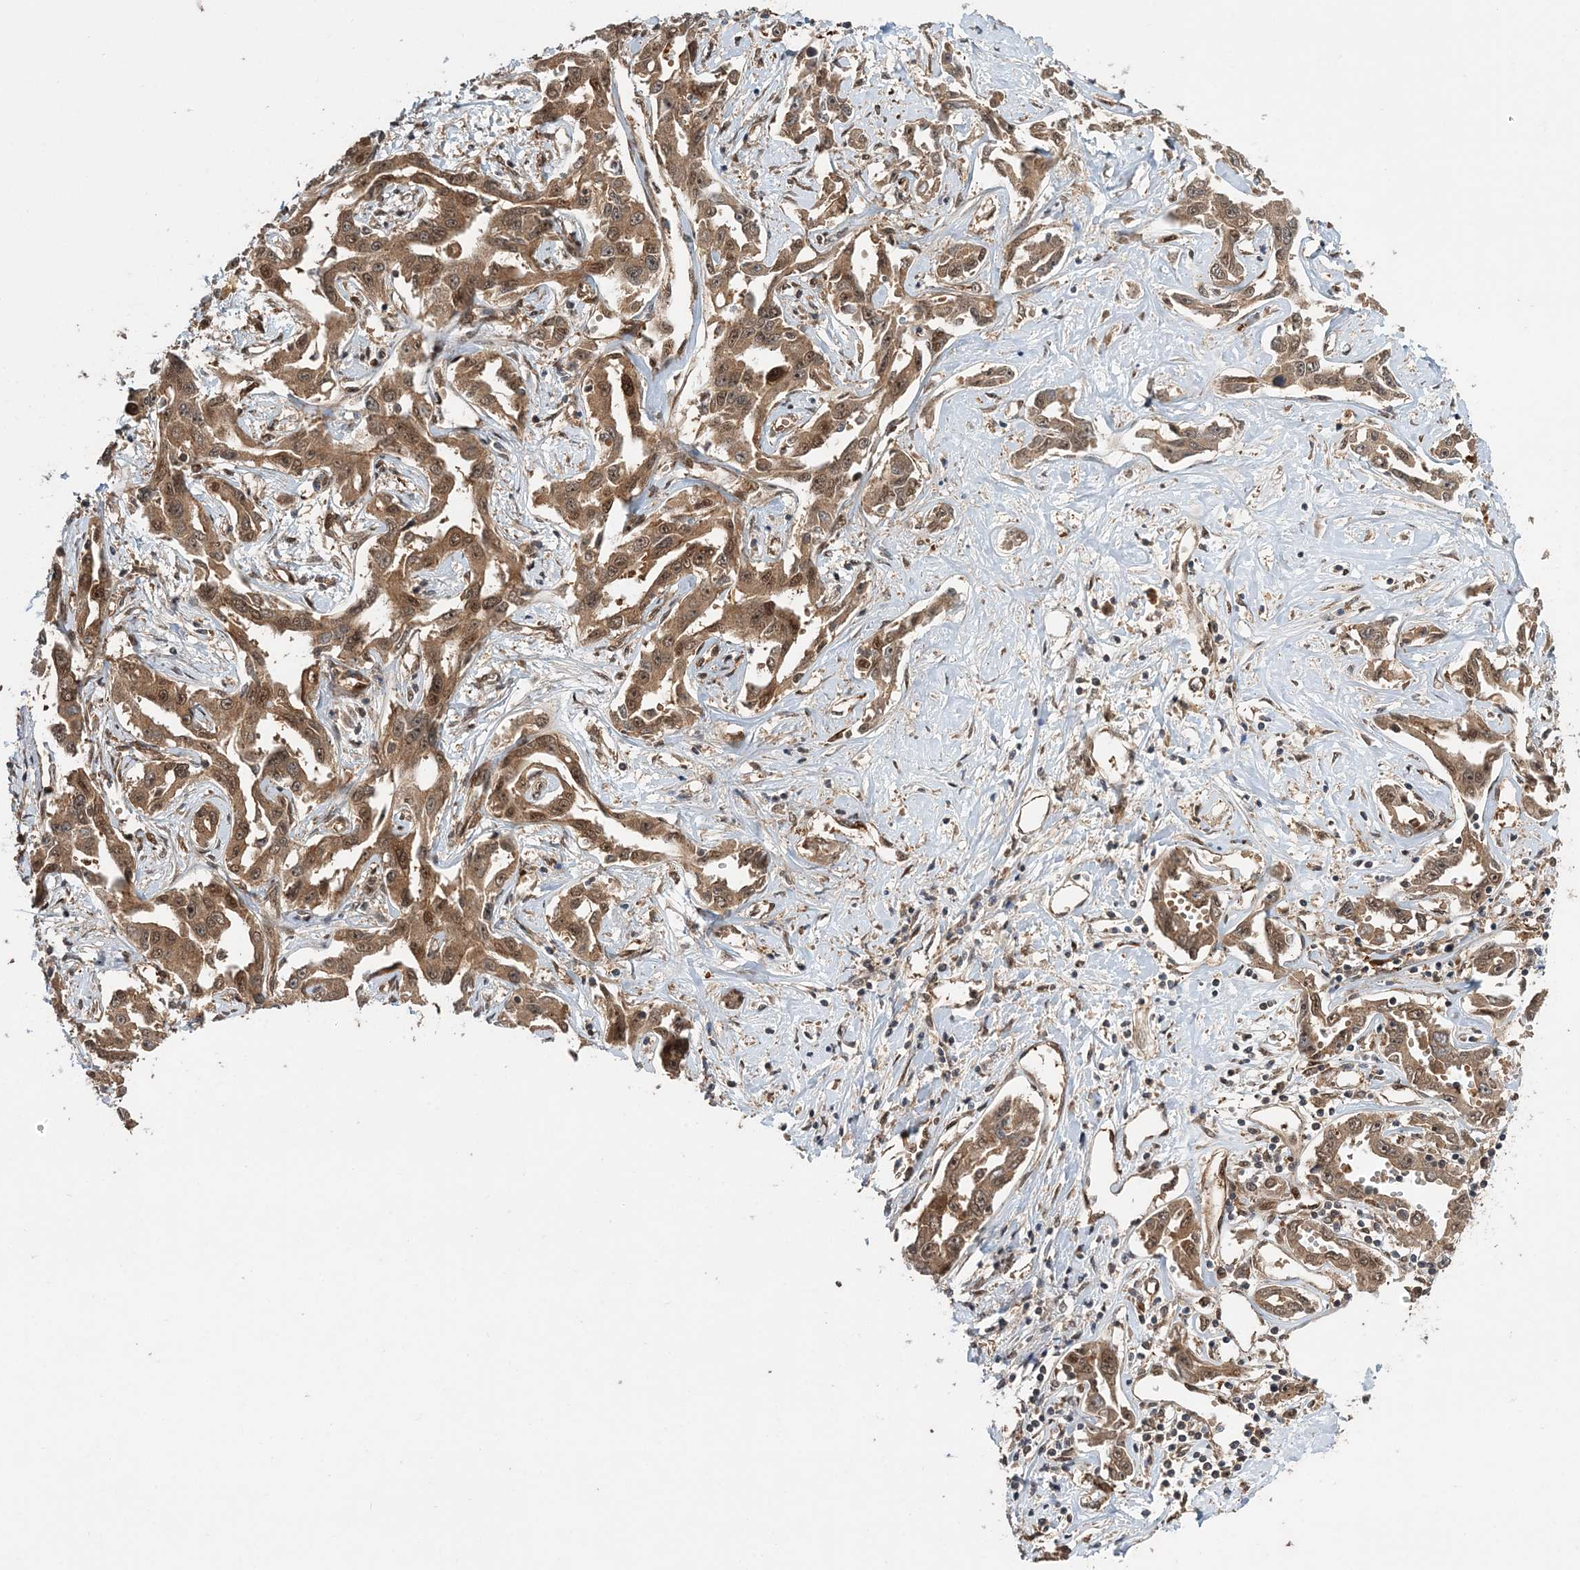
{"staining": {"intensity": "moderate", "quantity": ">75%", "location": "cytoplasmic/membranous,nuclear"}, "tissue": "liver cancer", "cell_type": "Tumor cells", "image_type": "cancer", "snomed": [{"axis": "morphology", "description": "Cholangiocarcinoma"}, {"axis": "topography", "description": "Liver"}], "caption": "Protein staining of cholangiocarcinoma (liver) tissue reveals moderate cytoplasmic/membranous and nuclear staining in approximately >75% of tumor cells.", "gene": "UBTD2", "patient": {"sex": "male", "age": 59}}